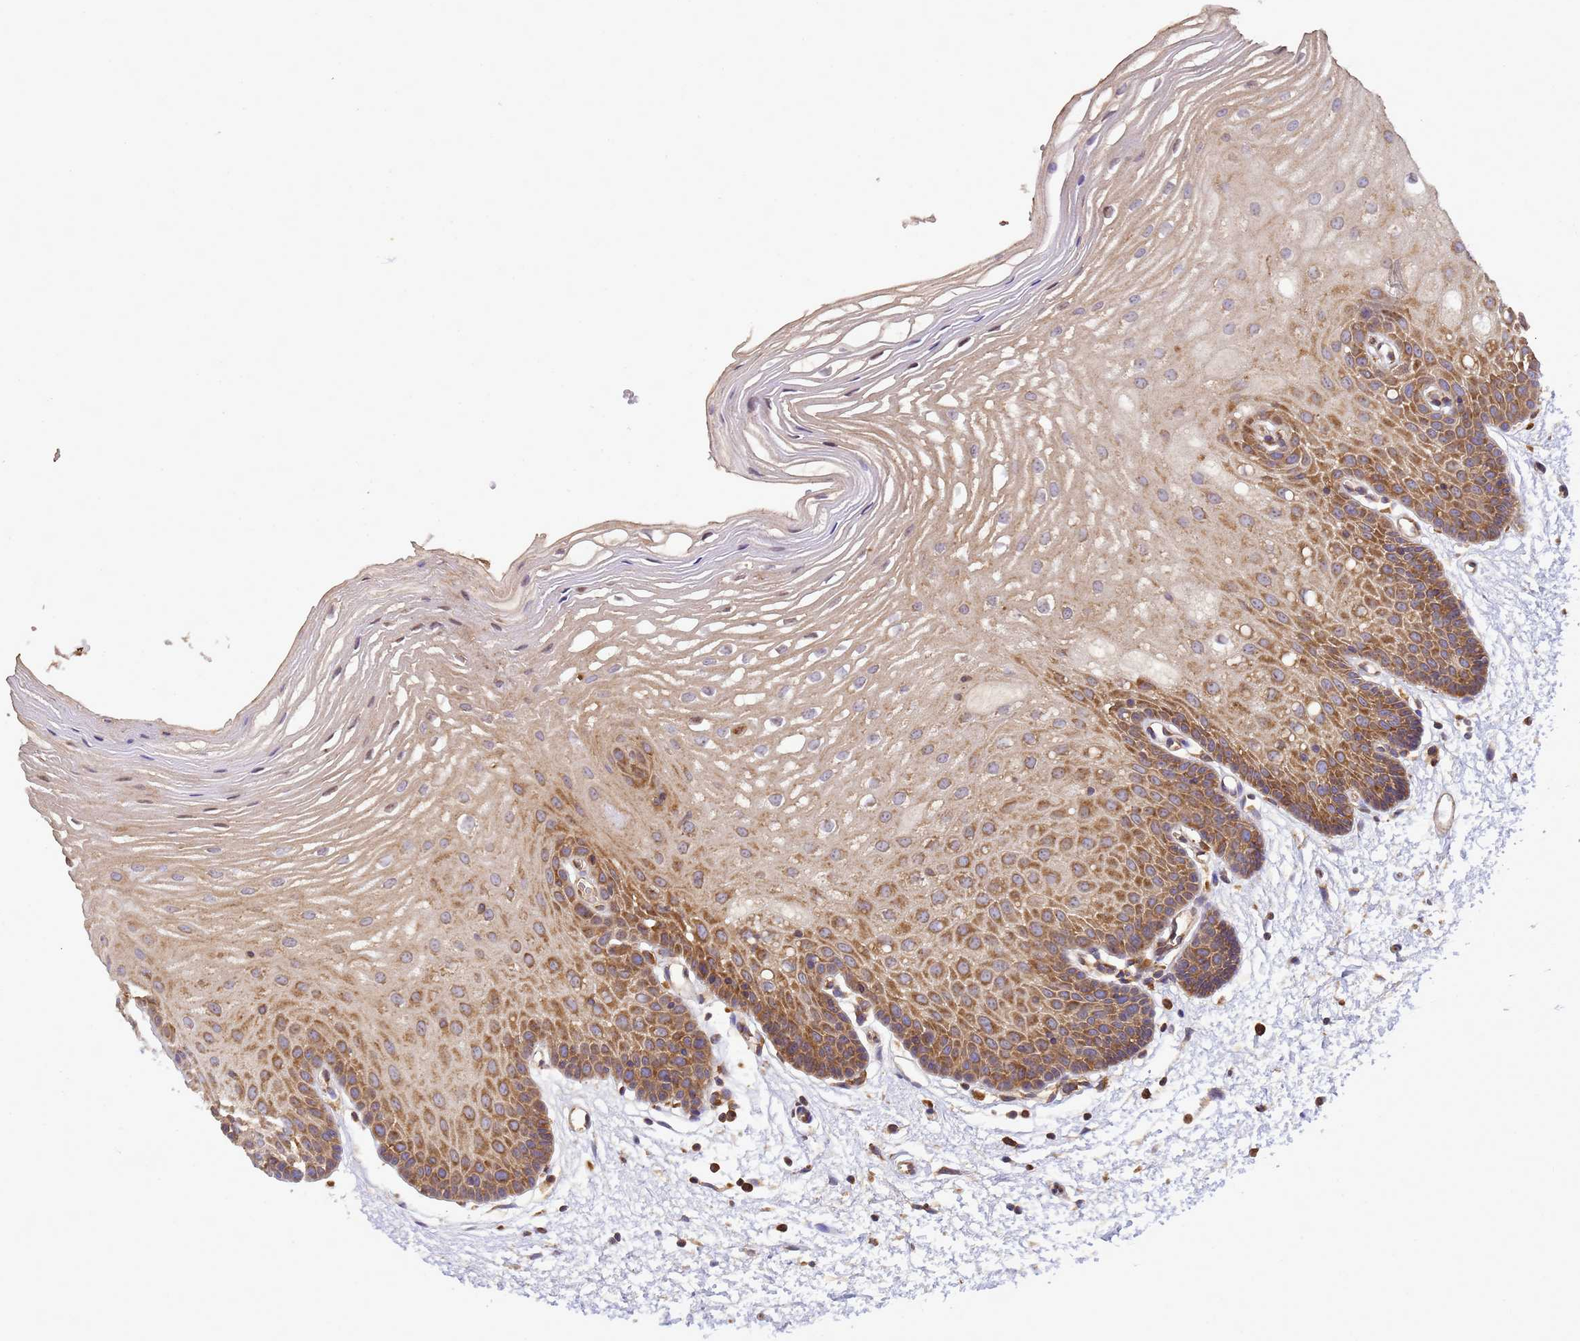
{"staining": {"intensity": "moderate", "quantity": "25%-75%", "location": "cytoplasmic/membranous"}, "tissue": "oral mucosa", "cell_type": "Squamous epithelial cells", "image_type": "normal", "snomed": [{"axis": "morphology", "description": "Normal tissue, NOS"}, {"axis": "topography", "description": "Oral tissue"}, {"axis": "topography", "description": "Tounge, NOS"}], "caption": "Immunohistochemistry (IHC) (DAB) staining of unremarkable human oral mucosa demonstrates moderate cytoplasmic/membranous protein positivity in about 25%-75% of squamous epithelial cells.", "gene": "BECN1", "patient": {"sex": "female", "age": 73}}